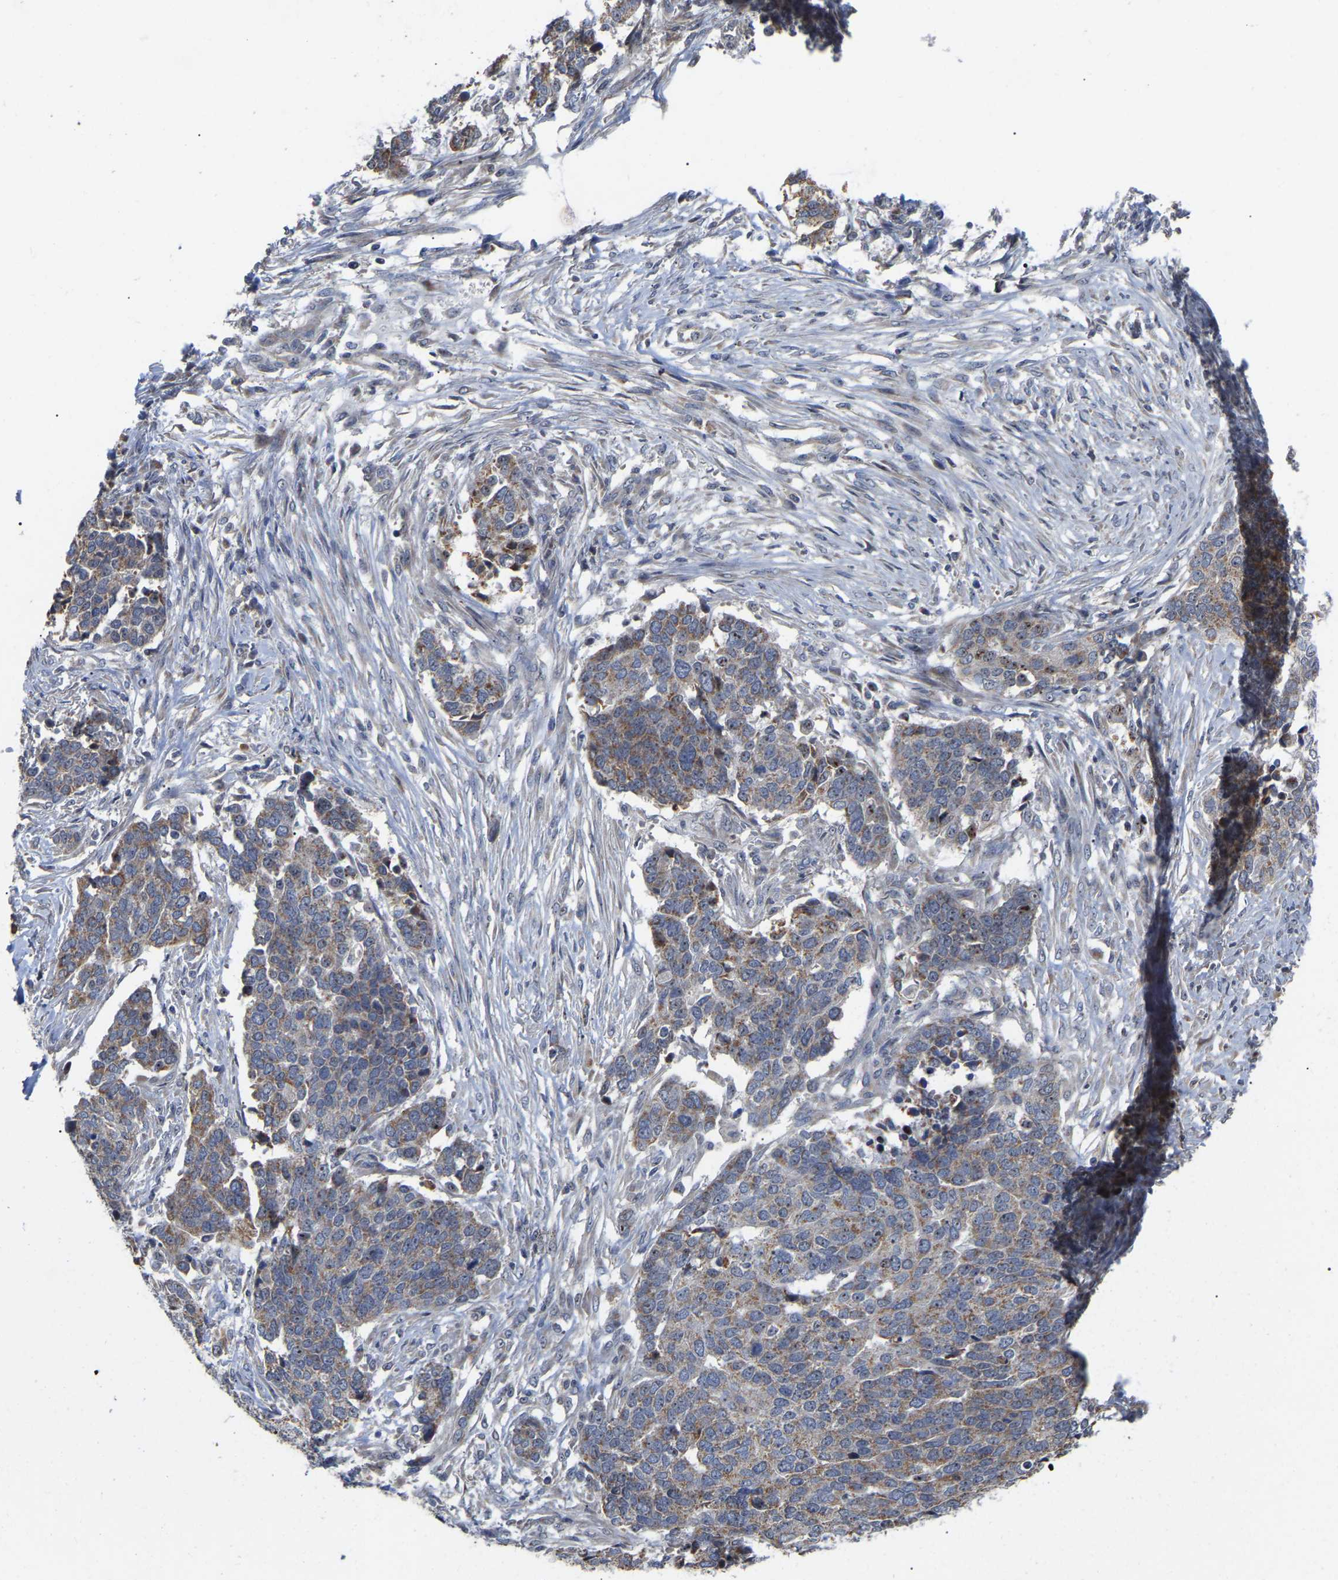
{"staining": {"intensity": "moderate", "quantity": ">75%", "location": "cytoplasmic/membranous"}, "tissue": "ovarian cancer", "cell_type": "Tumor cells", "image_type": "cancer", "snomed": [{"axis": "morphology", "description": "Cystadenocarcinoma, serous, NOS"}, {"axis": "topography", "description": "Ovary"}], "caption": "This histopathology image displays IHC staining of human ovarian serous cystadenocarcinoma, with medium moderate cytoplasmic/membranous staining in approximately >75% of tumor cells.", "gene": "NOP53", "patient": {"sex": "female", "age": 44}}